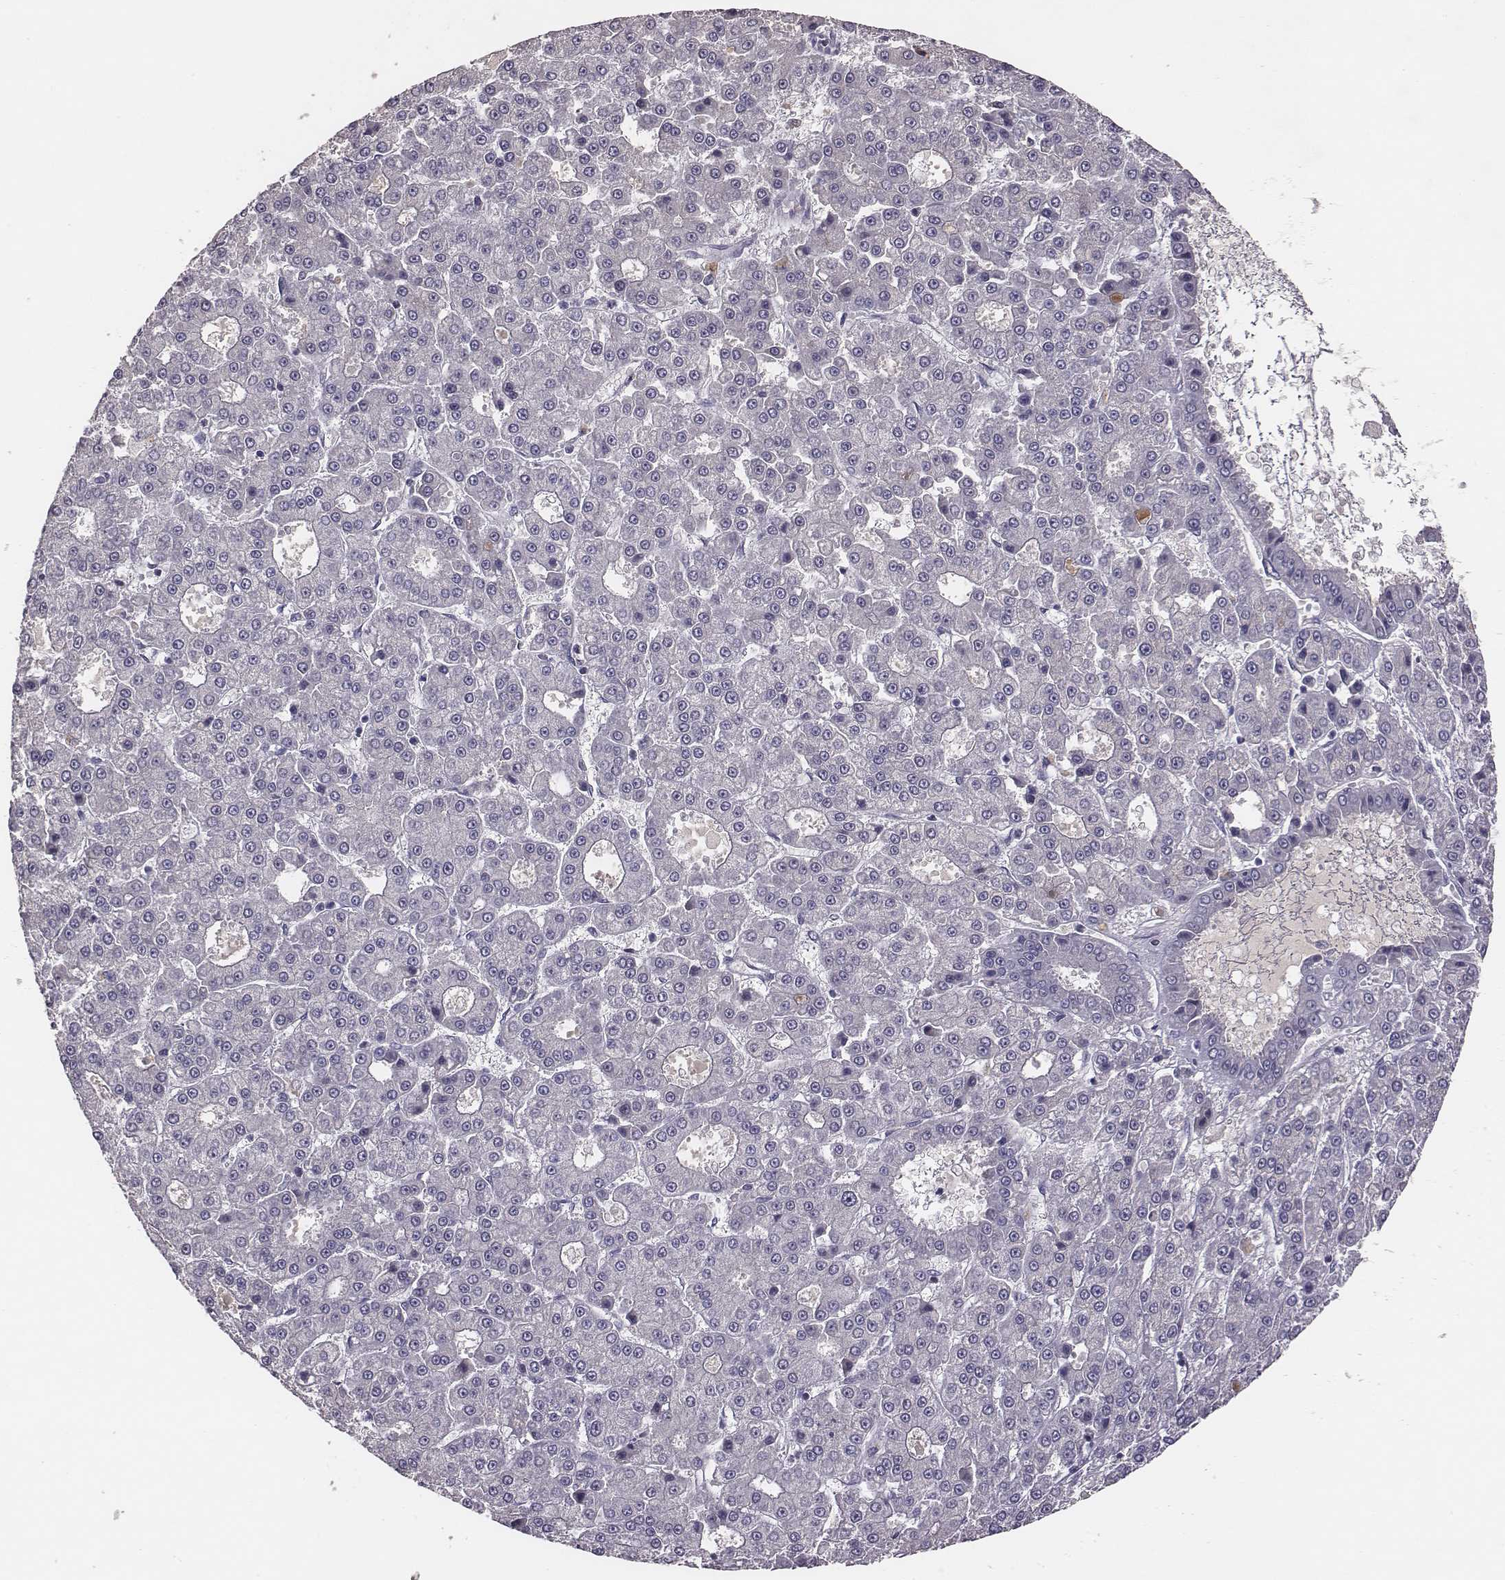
{"staining": {"intensity": "negative", "quantity": "none", "location": "none"}, "tissue": "liver cancer", "cell_type": "Tumor cells", "image_type": "cancer", "snomed": [{"axis": "morphology", "description": "Carcinoma, Hepatocellular, NOS"}, {"axis": "topography", "description": "Liver"}], "caption": "Tumor cells show no significant protein staining in liver cancer.", "gene": "EN1", "patient": {"sex": "male", "age": 70}}